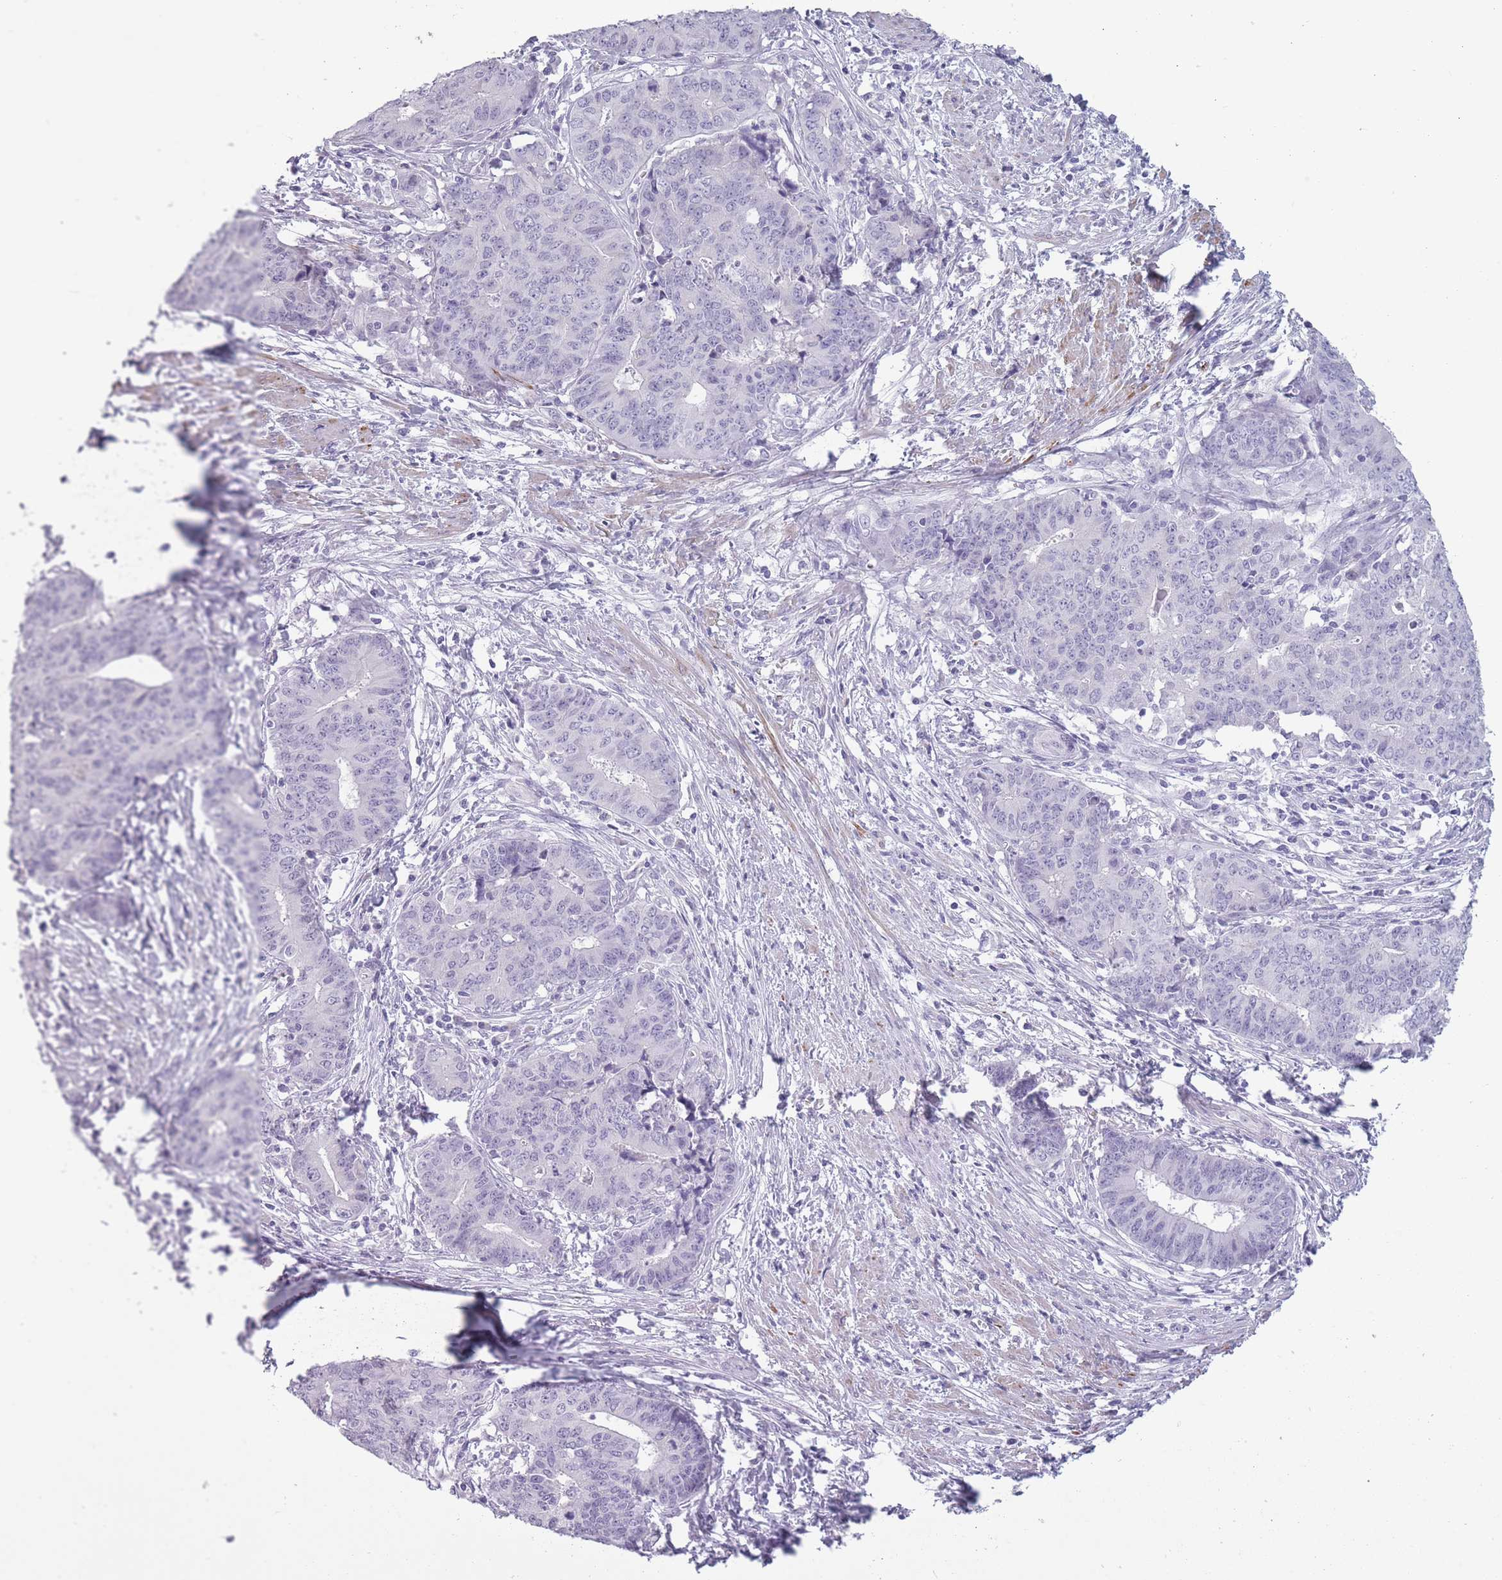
{"staining": {"intensity": "negative", "quantity": "none", "location": "none"}, "tissue": "endometrial cancer", "cell_type": "Tumor cells", "image_type": "cancer", "snomed": [{"axis": "morphology", "description": "Adenocarcinoma, NOS"}, {"axis": "topography", "description": "Endometrium"}], "caption": "IHC of human adenocarcinoma (endometrial) demonstrates no expression in tumor cells.", "gene": "GOLGA6D", "patient": {"sex": "female", "age": 59}}